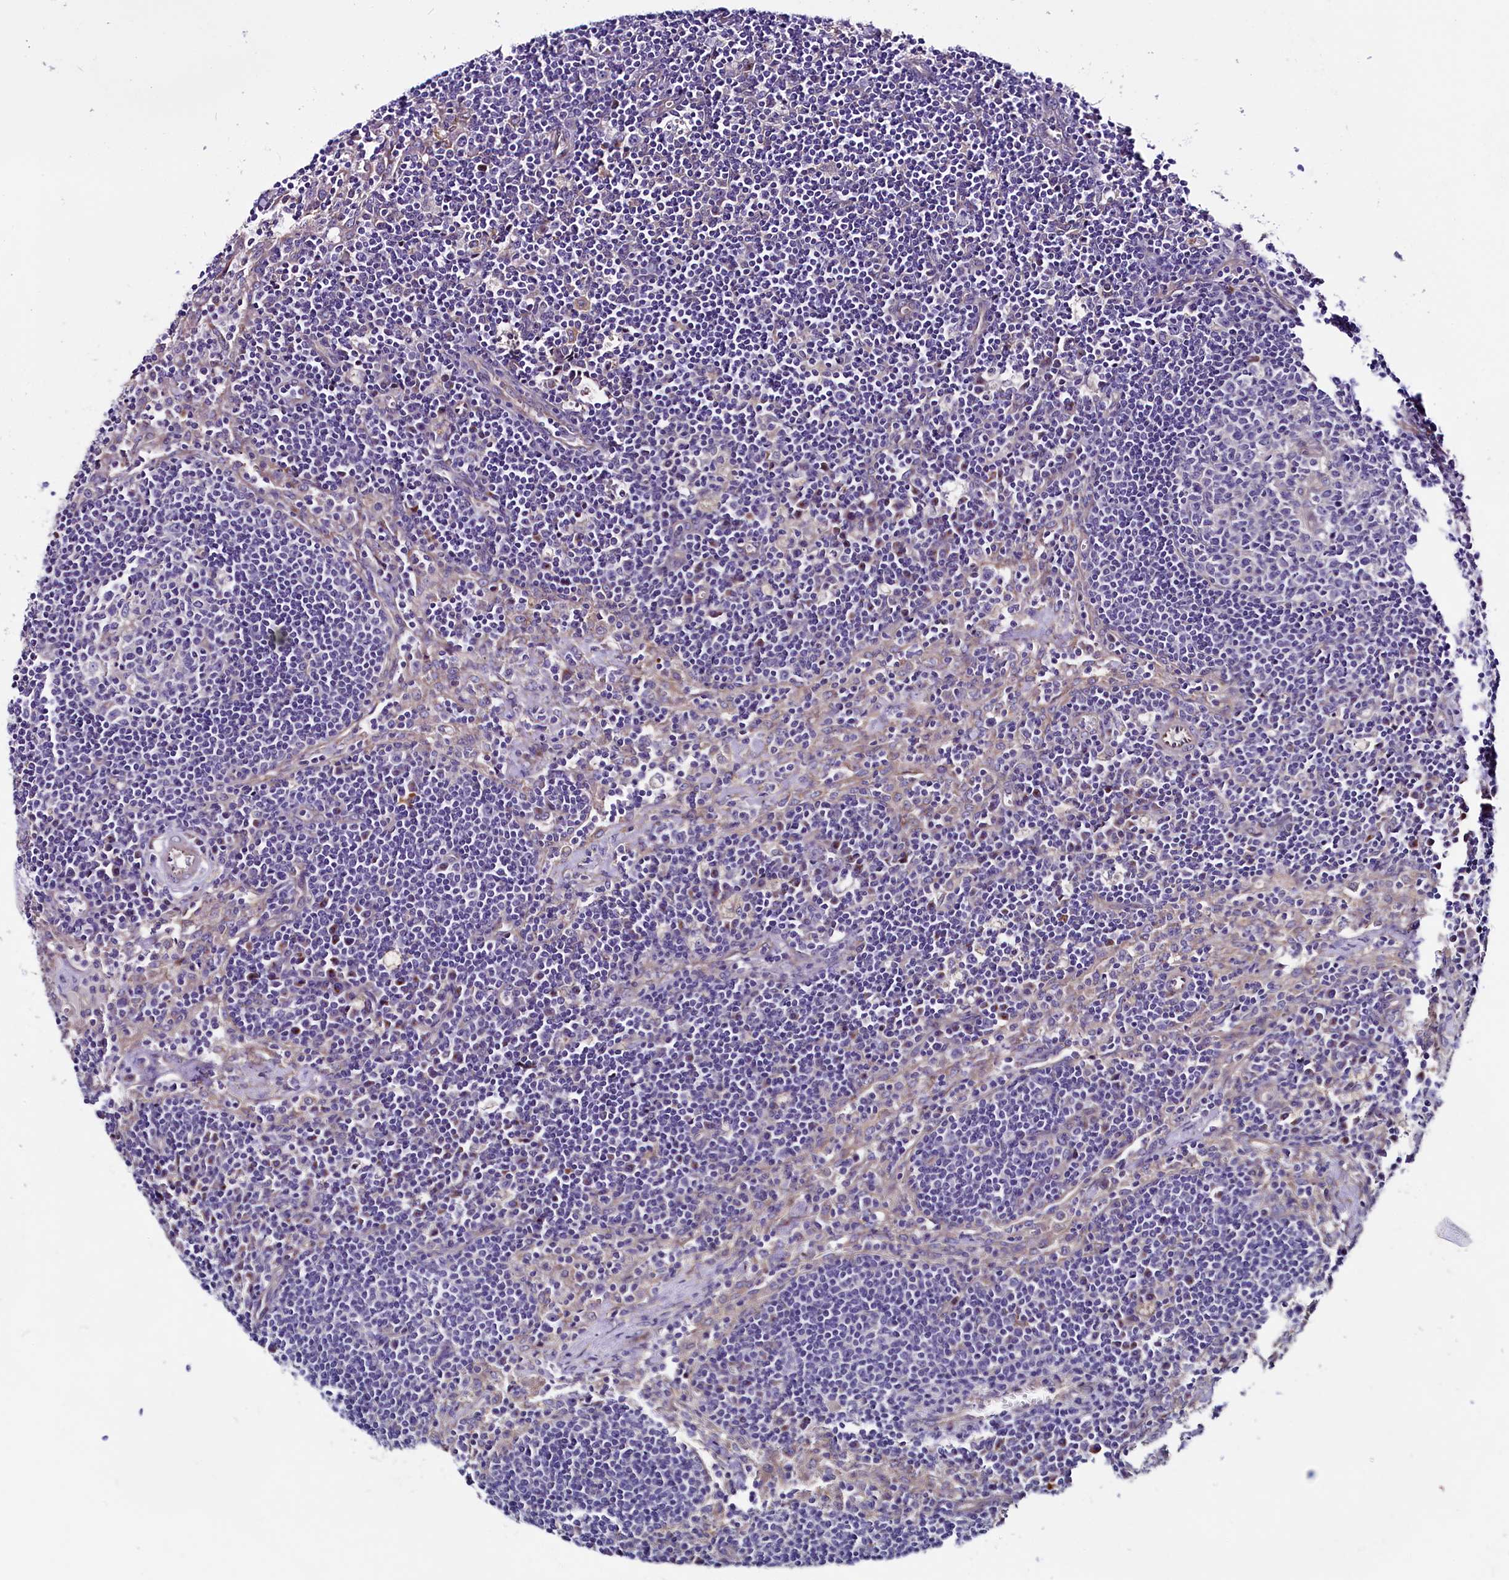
{"staining": {"intensity": "negative", "quantity": "none", "location": "none"}, "tissue": "lymph node", "cell_type": "Germinal center cells", "image_type": "normal", "snomed": [{"axis": "morphology", "description": "Normal tissue, NOS"}, {"axis": "topography", "description": "Lymph node"}], "caption": "Immunohistochemical staining of unremarkable human lymph node shows no significant positivity in germinal center cells. (DAB immunohistochemistry, high magnification).", "gene": "GPR108", "patient": {"sex": "male", "age": 58}}